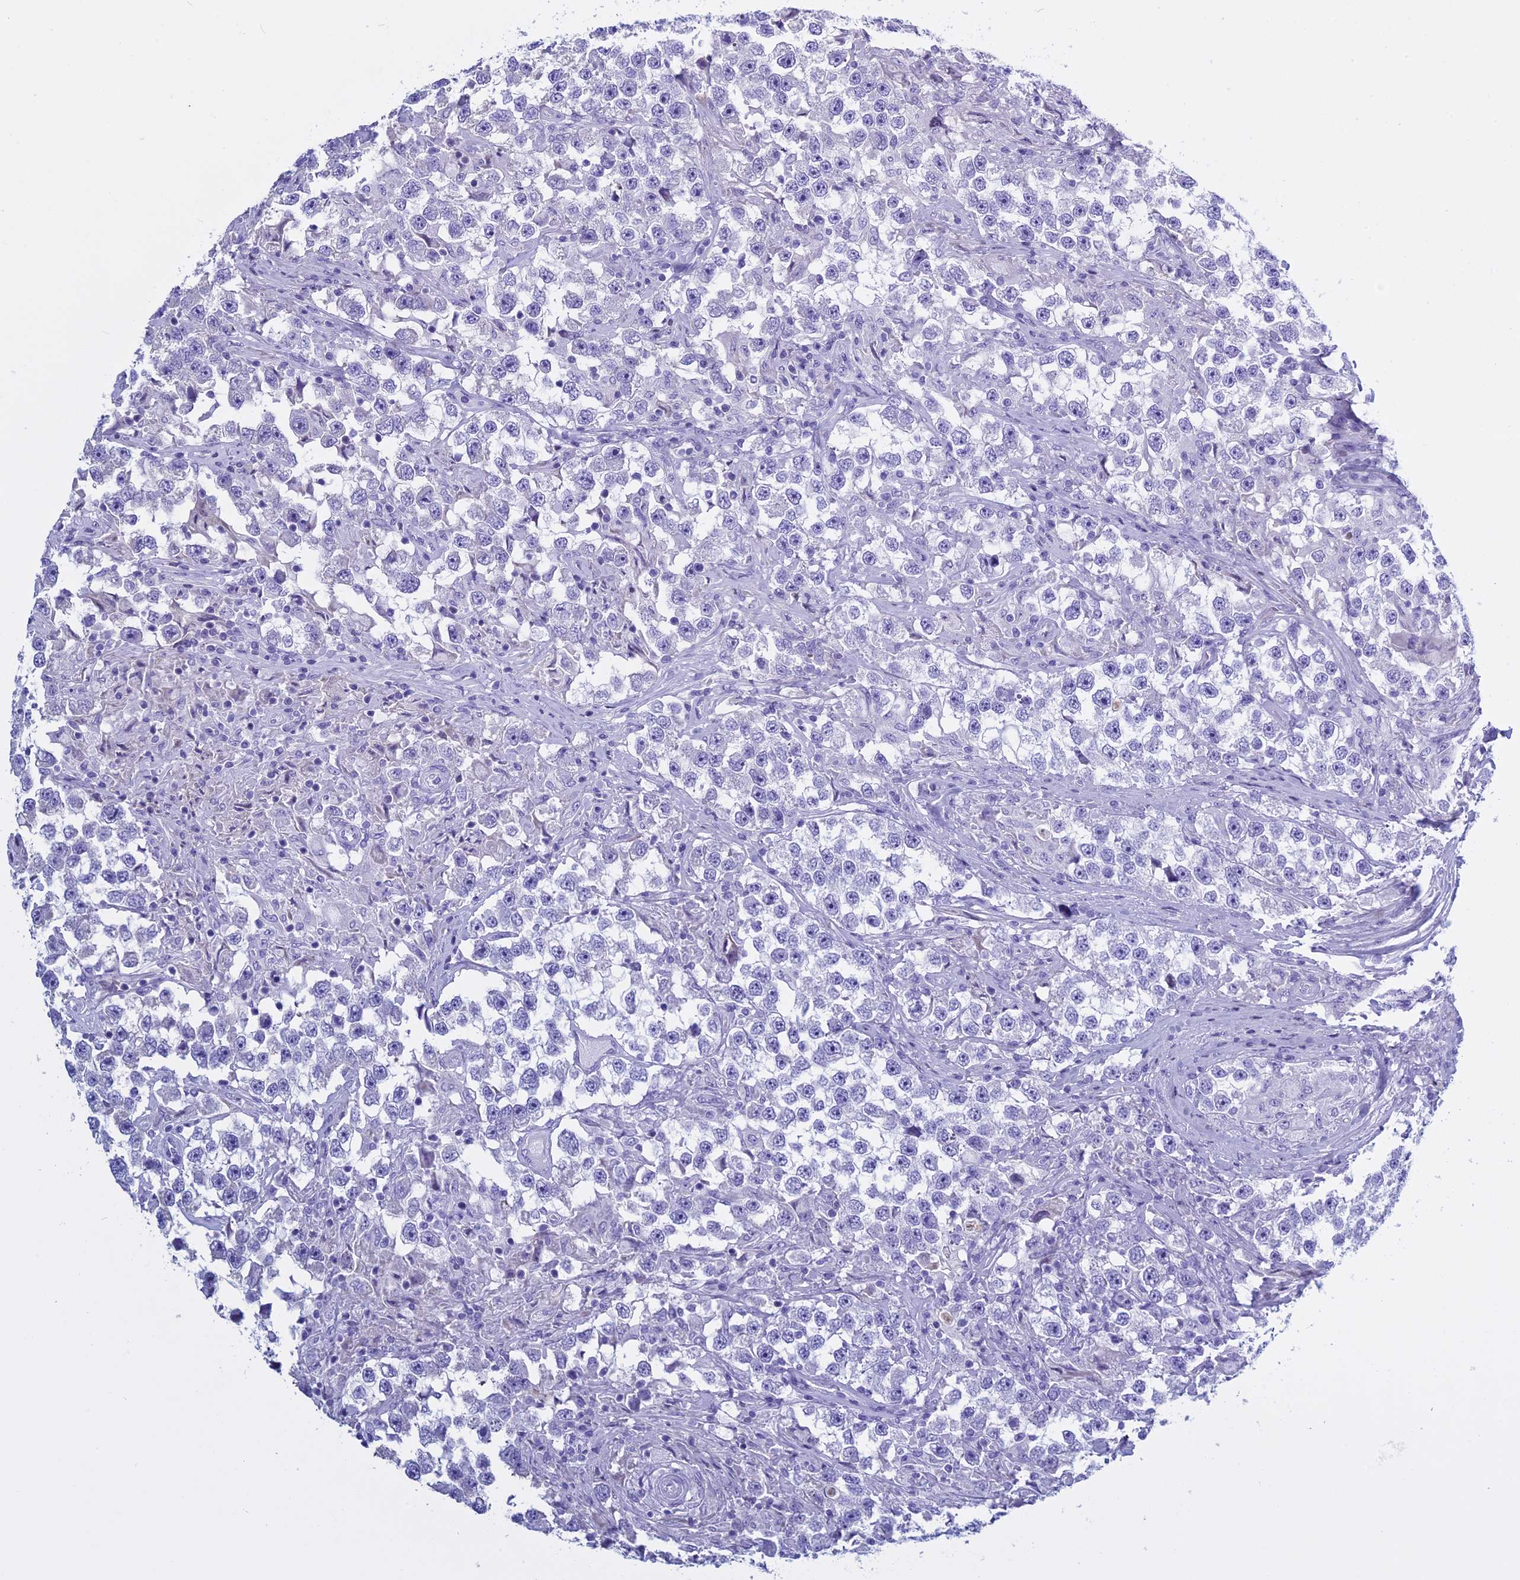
{"staining": {"intensity": "negative", "quantity": "none", "location": "none"}, "tissue": "testis cancer", "cell_type": "Tumor cells", "image_type": "cancer", "snomed": [{"axis": "morphology", "description": "Seminoma, NOS"}, {"axis": "topography", "description": "Testis"}], "caption": "An IHC photomicrograph of testis cancer is shown. There is no staining in tumor cells of testis cancer.", "gene": "KCTD21", "patient": {"sex": "male", "age": 46}}